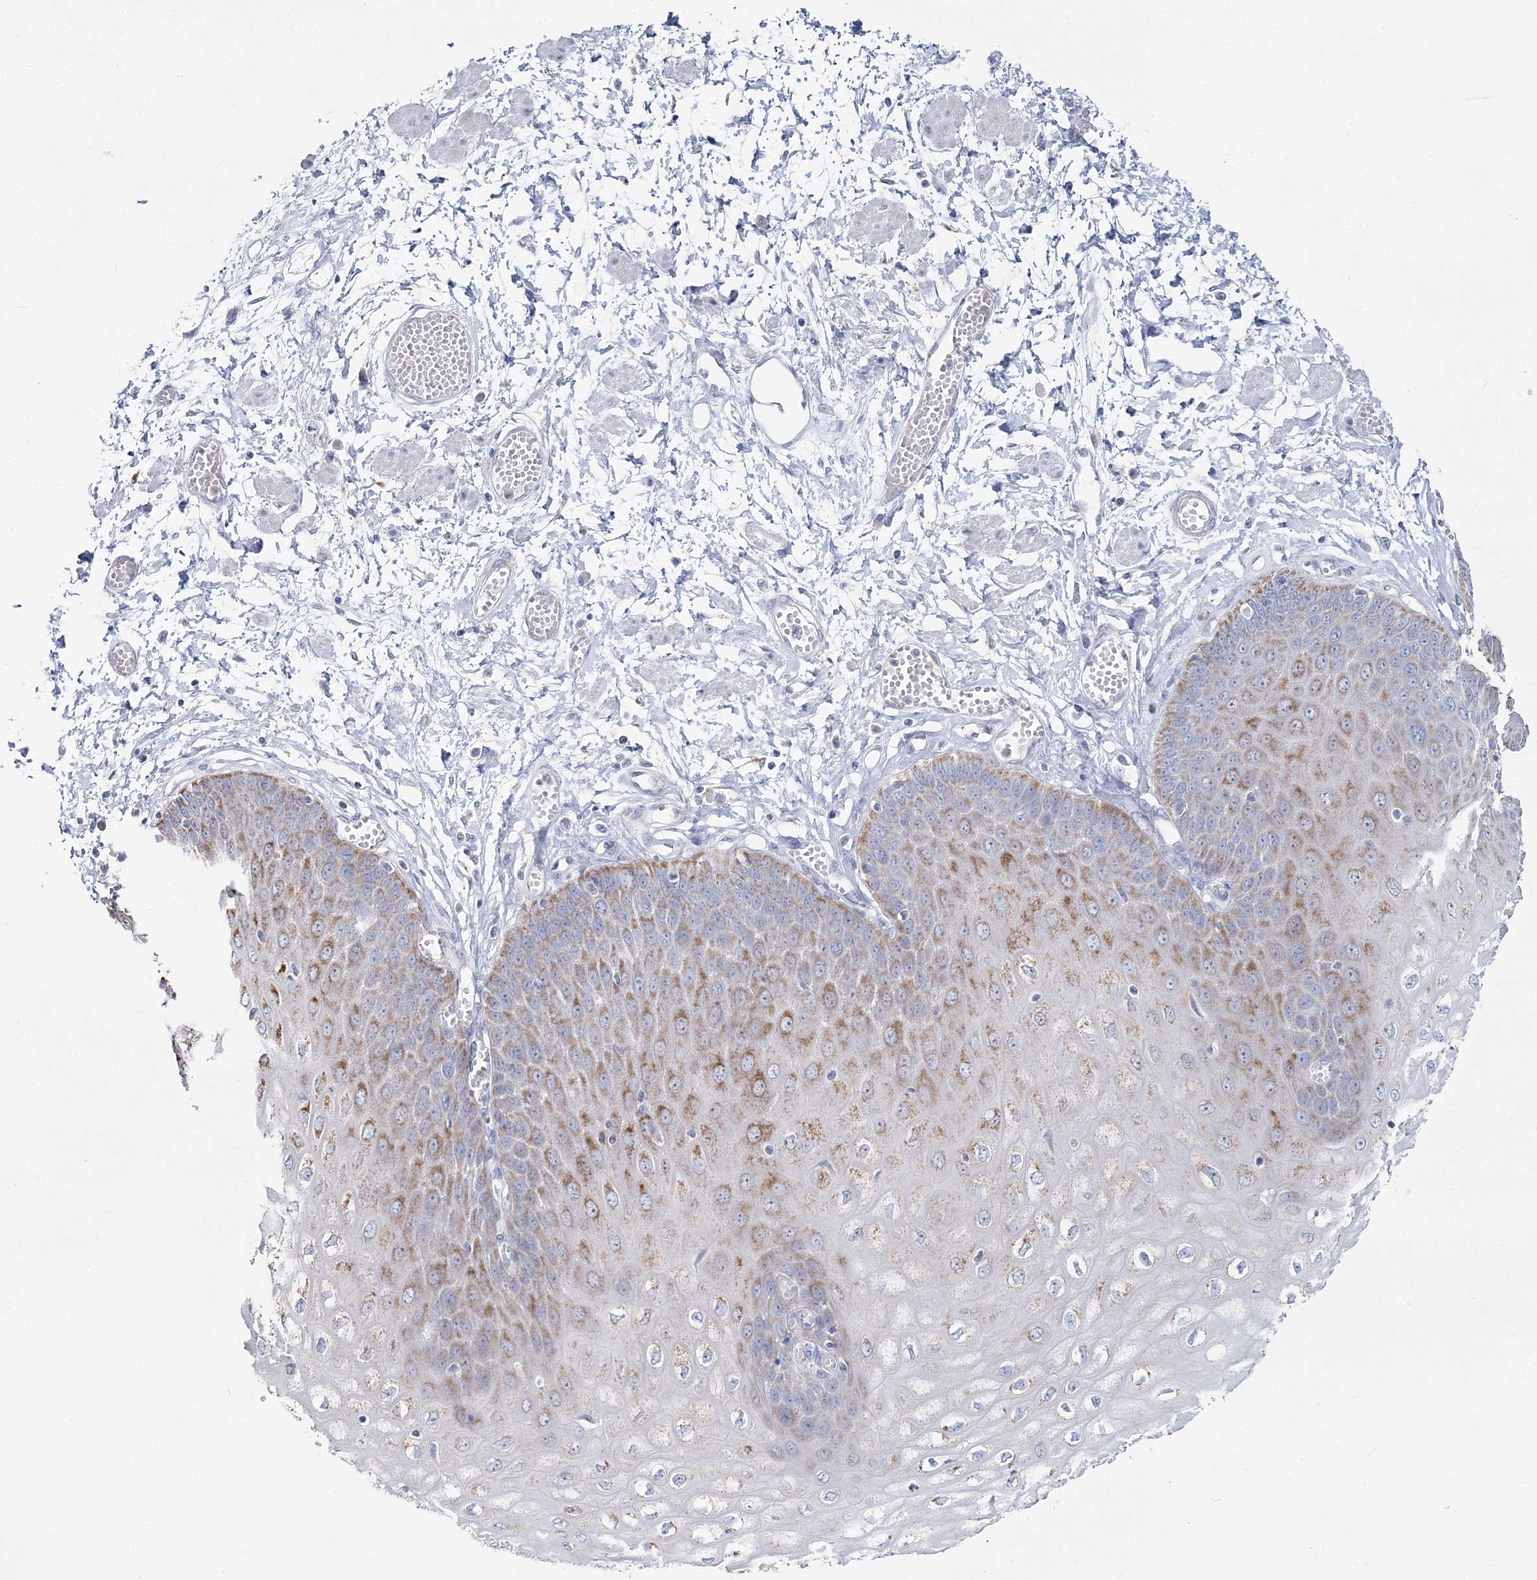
{"staining": {"intensity": "moderate", "quantity": ">75%", "location": "cytoplasmic/membranous"}, "tissue": "esophagus", "cell_type": "Squamous epithelial cells", "image_type": "normal", "snomed": [{"axis": "morphology", "description": "Normal tissue, NOS"}, {"axis": "topography", "description": "Esophagus"}], "caption": "An immunohistochemistry (IHC) image of unremarkable tissue is shown. Protein staining in brown labels moderate cytoplasmic/membranous positivity in esophagus within squamous epithelial cells.", "gene": "HIBCH", "patient": {"sex": "male", "age": 60}}